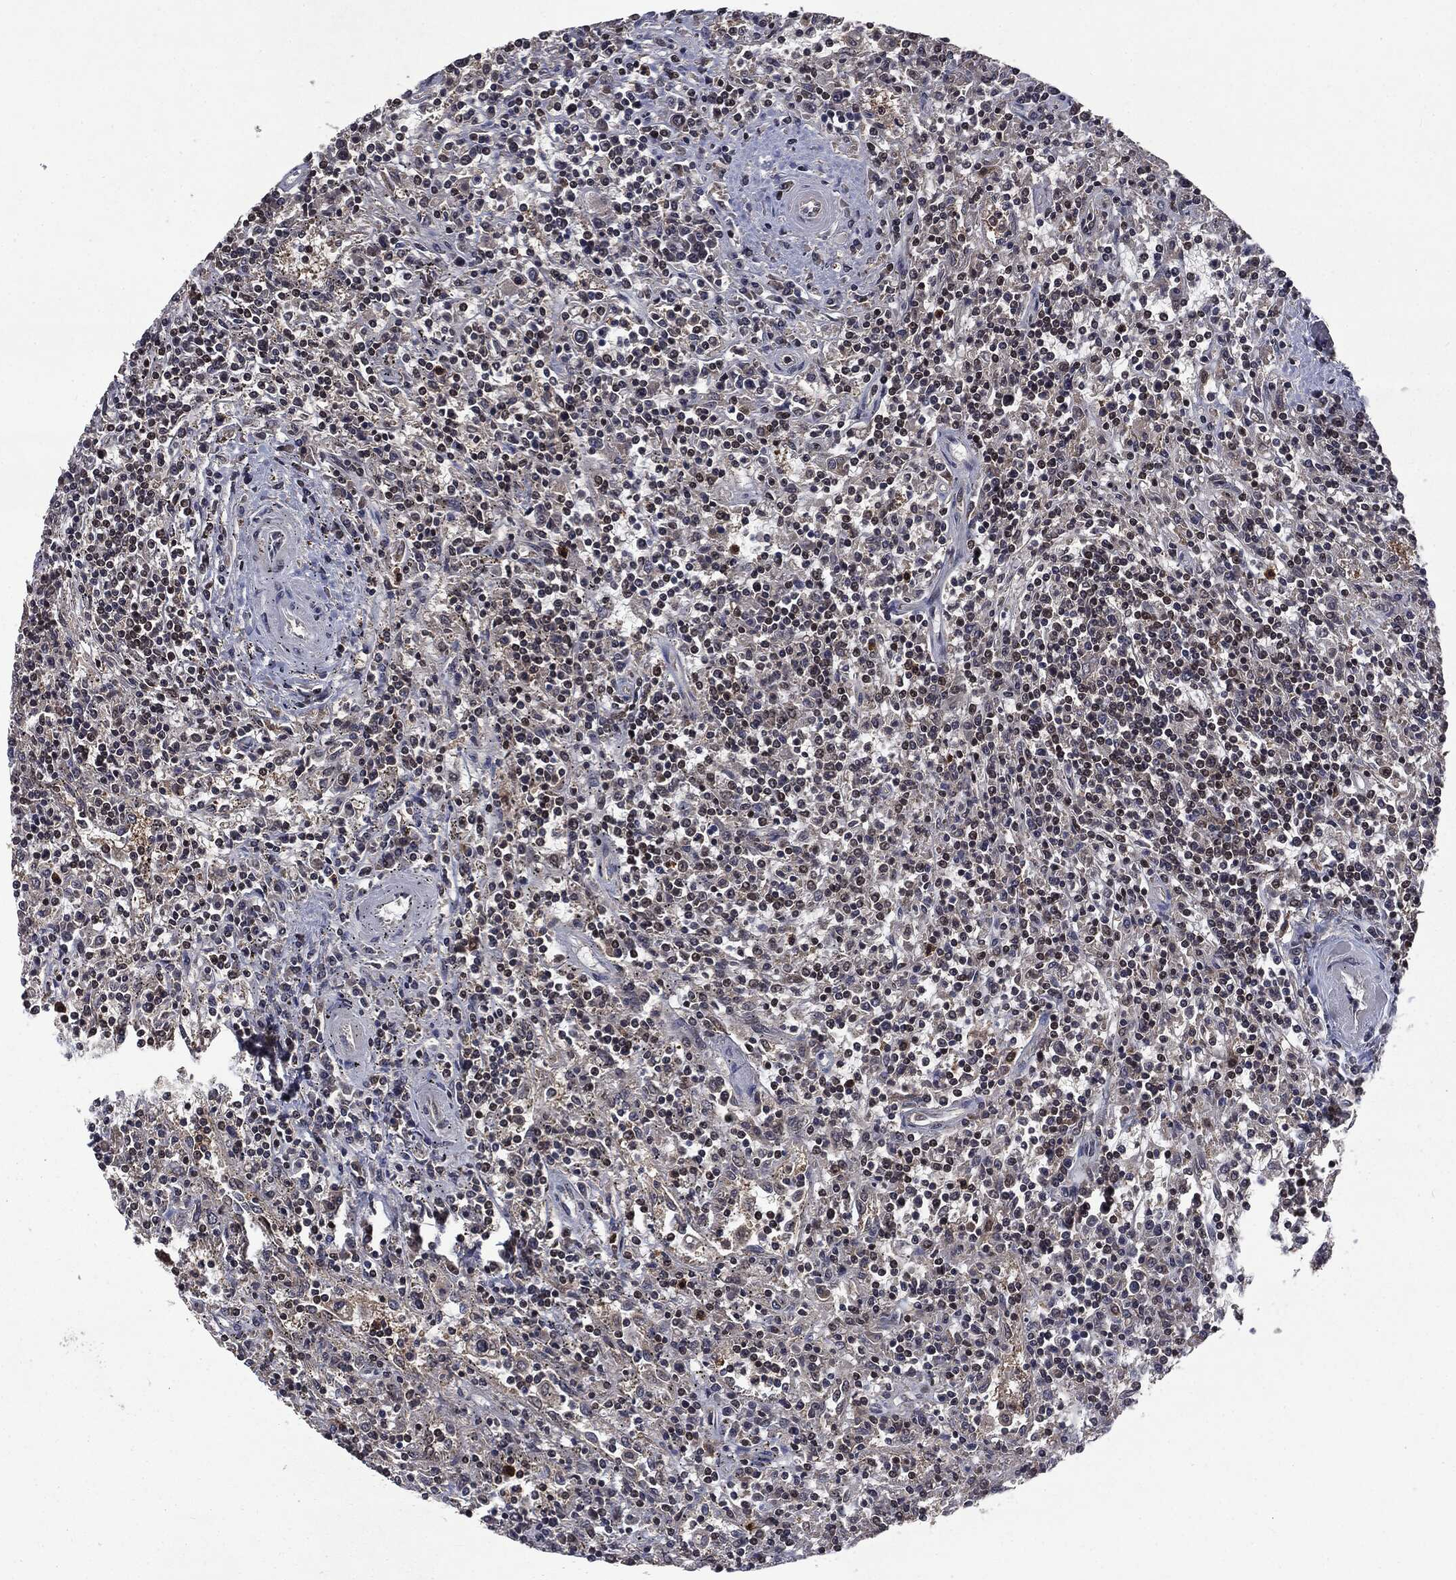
{"staining": {"intensity": "negative", "quantity": "none", "location": "none"}, "tissue": "lymphoma", "cell_type": "Tumor cells", "image_type": "cancer", "snomed": [{"axis": "morphology", "description": "Malignant lymphoma, non-Hodgkin's type, Low grade"}, {"axis": "topography", "description": "Spleen"}], "caption": "Immunohistochemistry (IHC) micrograph of human low-grade malignant lymphoma, non-Hodgkin's type stained for a protein (brown), which displays no staining in tumor cells. (Immunohistochemistry (IHC), brightfield microscopy, high magnification).", "gene": "STAU2", "patient": {"sex": "male", "age": 62}}